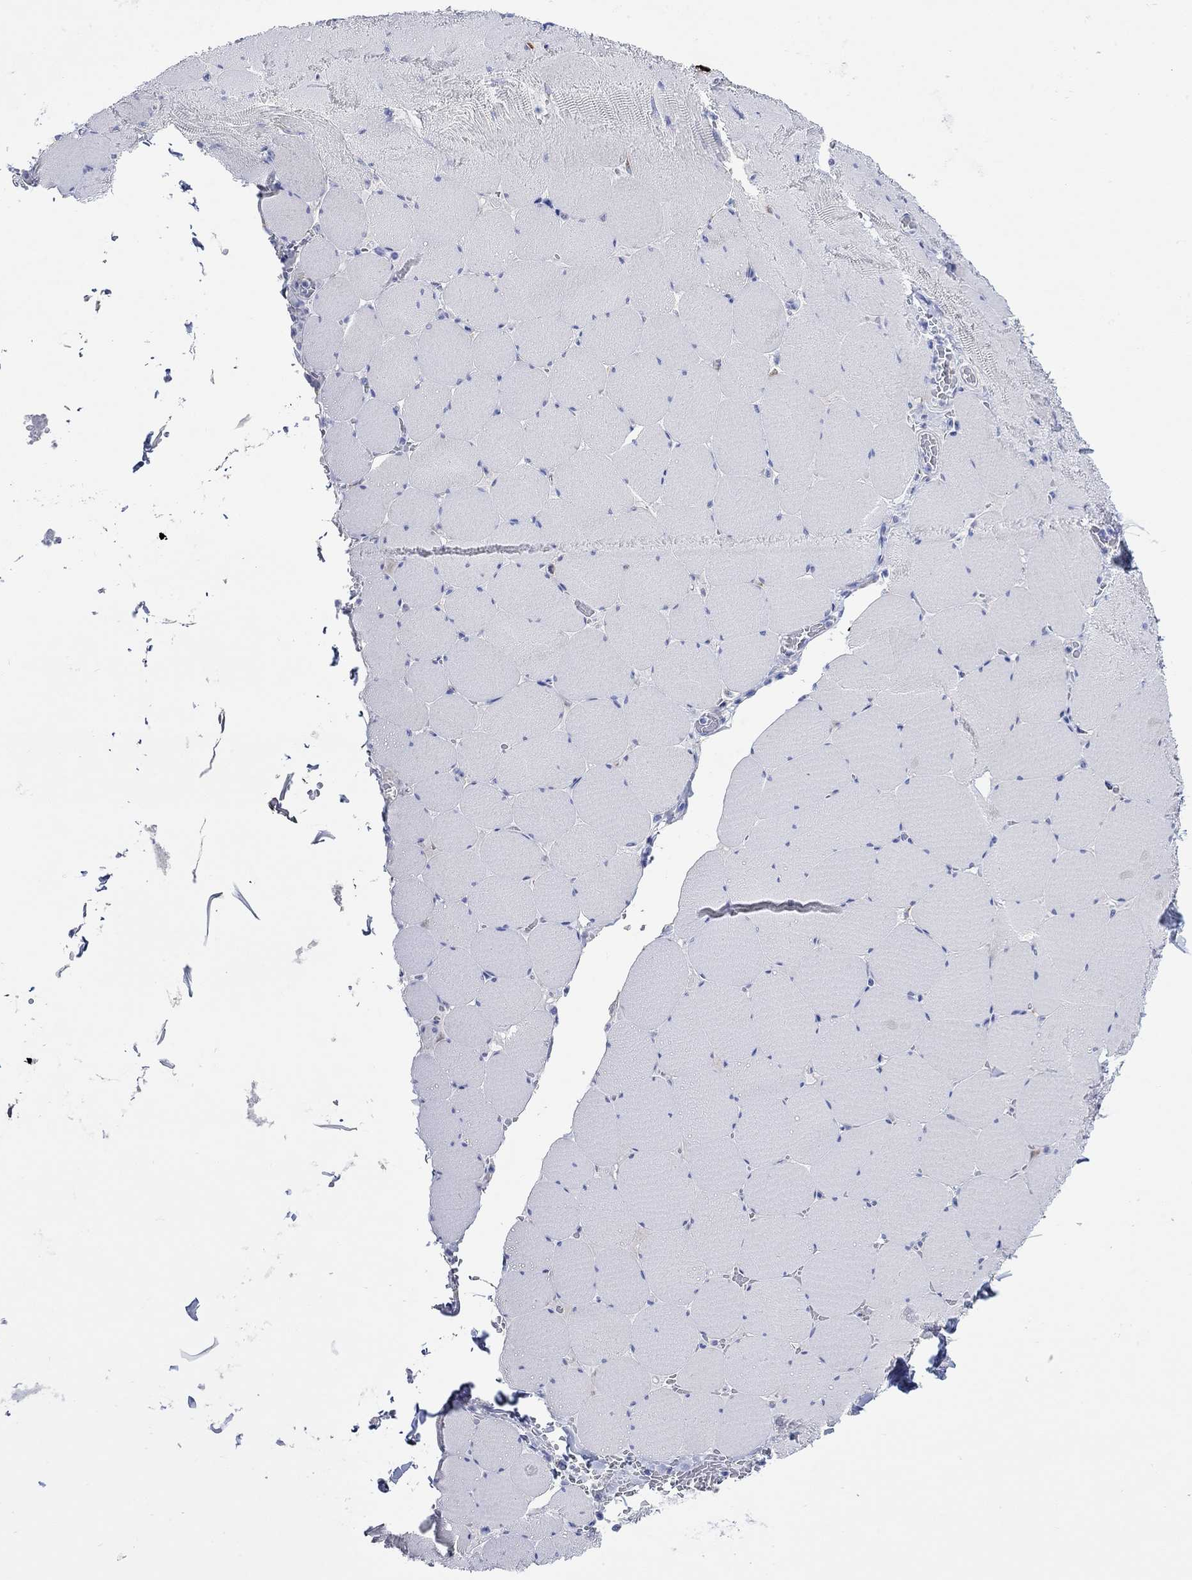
{"staining": {"intensity": "negative", "quantity": "none", "location": "none"}, "tissue": "skeletal muscle", "cell_type": "Myocytes", "image_type": "normal", "snomed": [{"axis": "morphology", "description": "Normal tissue, NOS"}, {"axis": "morphology", "description": "Malignant melanoma, Metastatic site"}, {"axis": "topography", "description": "Skeletal muscle"}], "caption": "Immunohistochemical staining of normal skeletal muscle shows no significant expression in myocytes.", "gene": "P2RY6", "patient": {"sex": "male", "age": 50}}